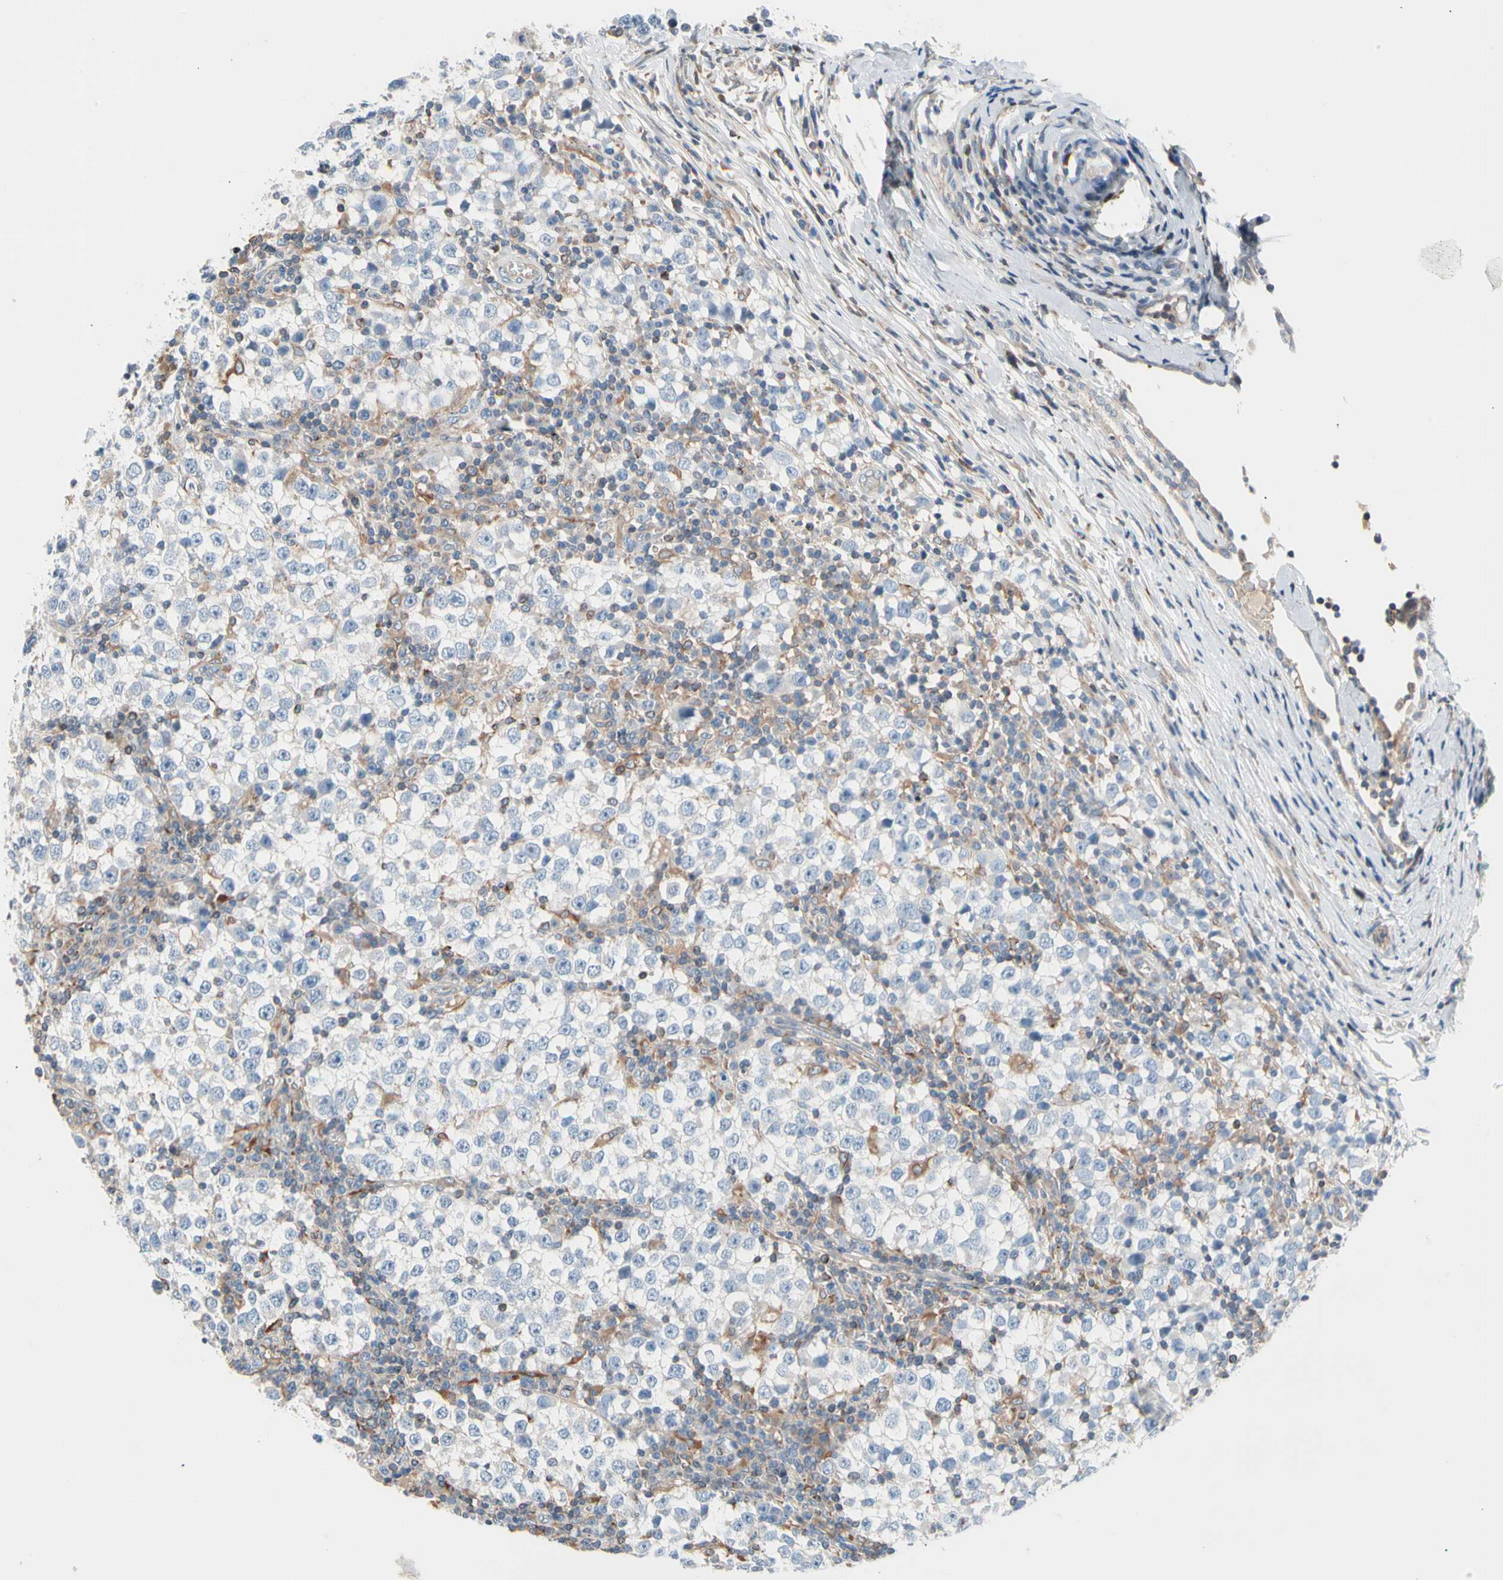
{"staining": {"intensity": "negative", "quantity": "none", "location": "none"}, "tissue": "testis cancer", "cell_type": "Tumor cells", "image_type": "cancer", "snomed": [{"axis": "morphology", "description": "Seminoma, NOS"}, {"axis": "topography", "description": "Testis"}], "caption": "The image displays no staining of tumor cells in testis seminoma. The staining is performed using DAB brown chromogen with nuclei counter-stained in using hematoxylin.", "gene": "MAP3K3", "patient": {"sex": "male", "age": 65}}